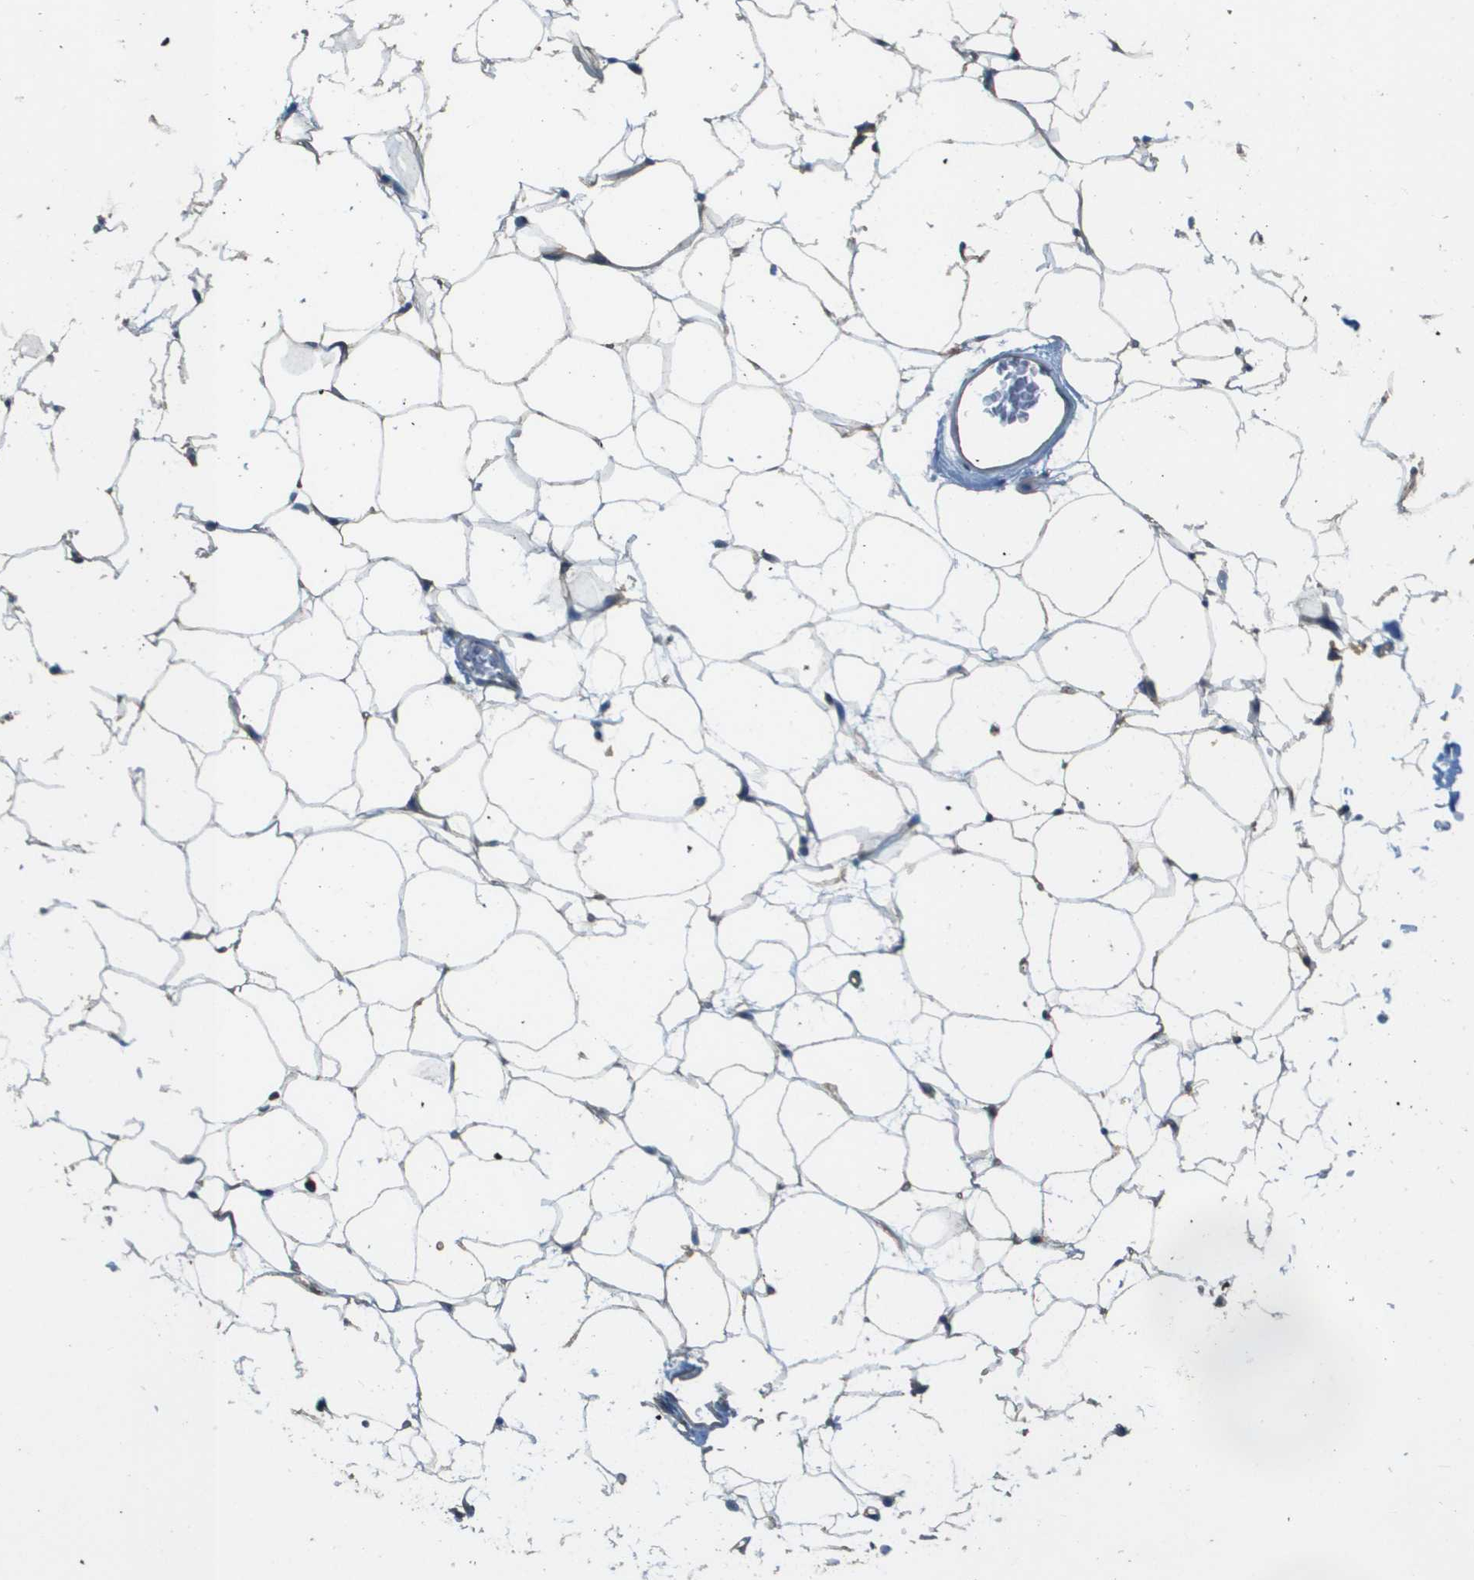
{"staining": {"intensity": "weak", "quantity": ">75%", "location": "cytoplasmic/membranous"}, "tissue": "adipose tissue", "cell_type": "Adipocytes", "image_type": "normal", "snomed": [{"axis": "morphology", "description": "Normal tissue, NOS"}, {"axis": "topography", "description": "Breast"}, {"axis": "topography", "description": "Soft tissue"}], "caption": "Immunohistochemistry (IHC) micrograph of normal adipose tissue stained for a protein (brown), which demonstrates low levels of weak cytoplasmic/membranous positivity in about >75% of adipocytes.", "gene": "NRK", "patient": {"sex": "female", "age": 75}}